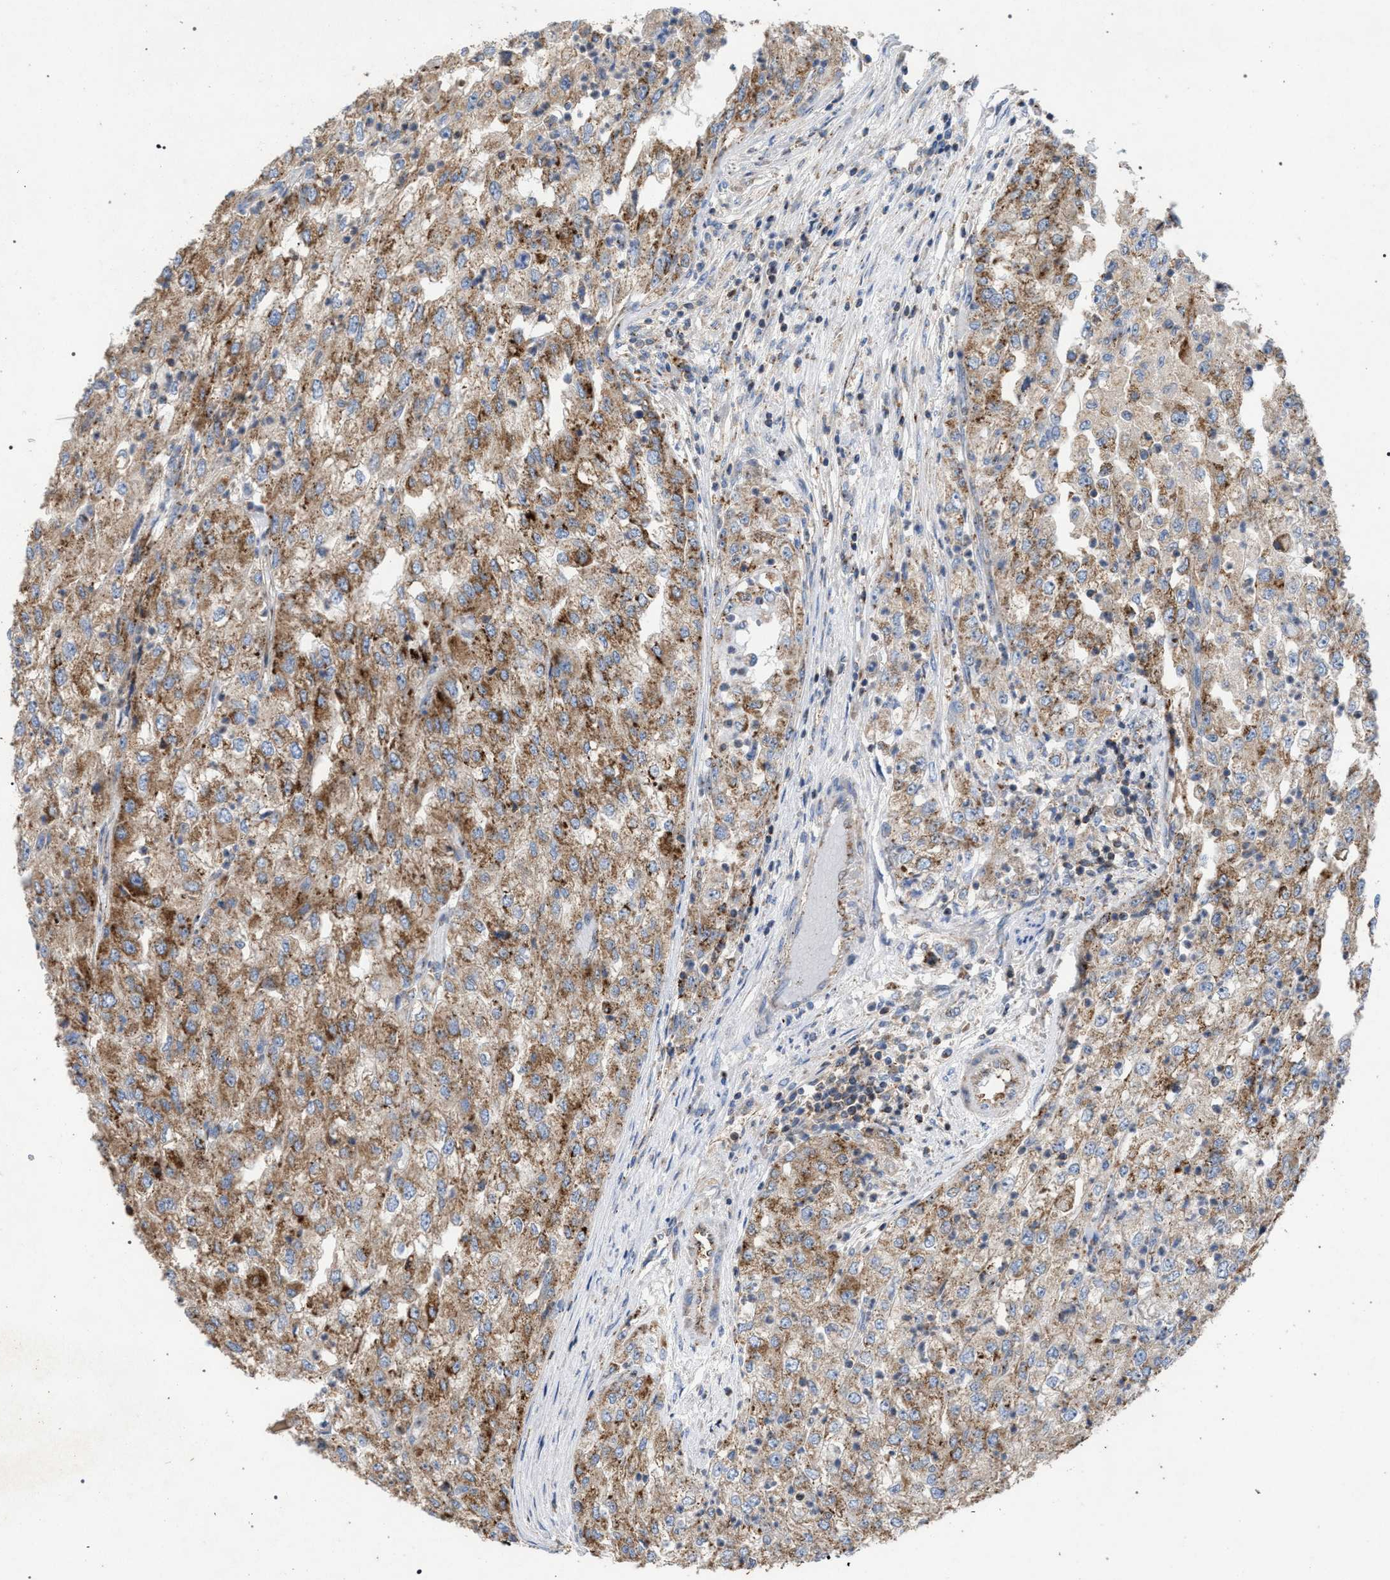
{"staining": {"intensity": "moderate", "quantity": ">75%", "location": "cytoplasmic/membranous"}, "tissue": "renal cancer", "cell_type": "Tumor cells", "image_type": "cancer", "snomed": [{"axis": "morphology", "description": "Adenocarcinoma, NOS"}, {"axis": "topography", "description": "Kidney"}], "caption": "Immunohistochemistry of human renal cancer (adenocarcinoma) reveals medium levels of moderate cytoplasmic/membranous staining in approximately >75% of tumor cells. (DAB IHC, brown staining for protein, blue staining for nuclei).", "gene": "VPS13A", "patient": {"sex": "female", "age": 54}}